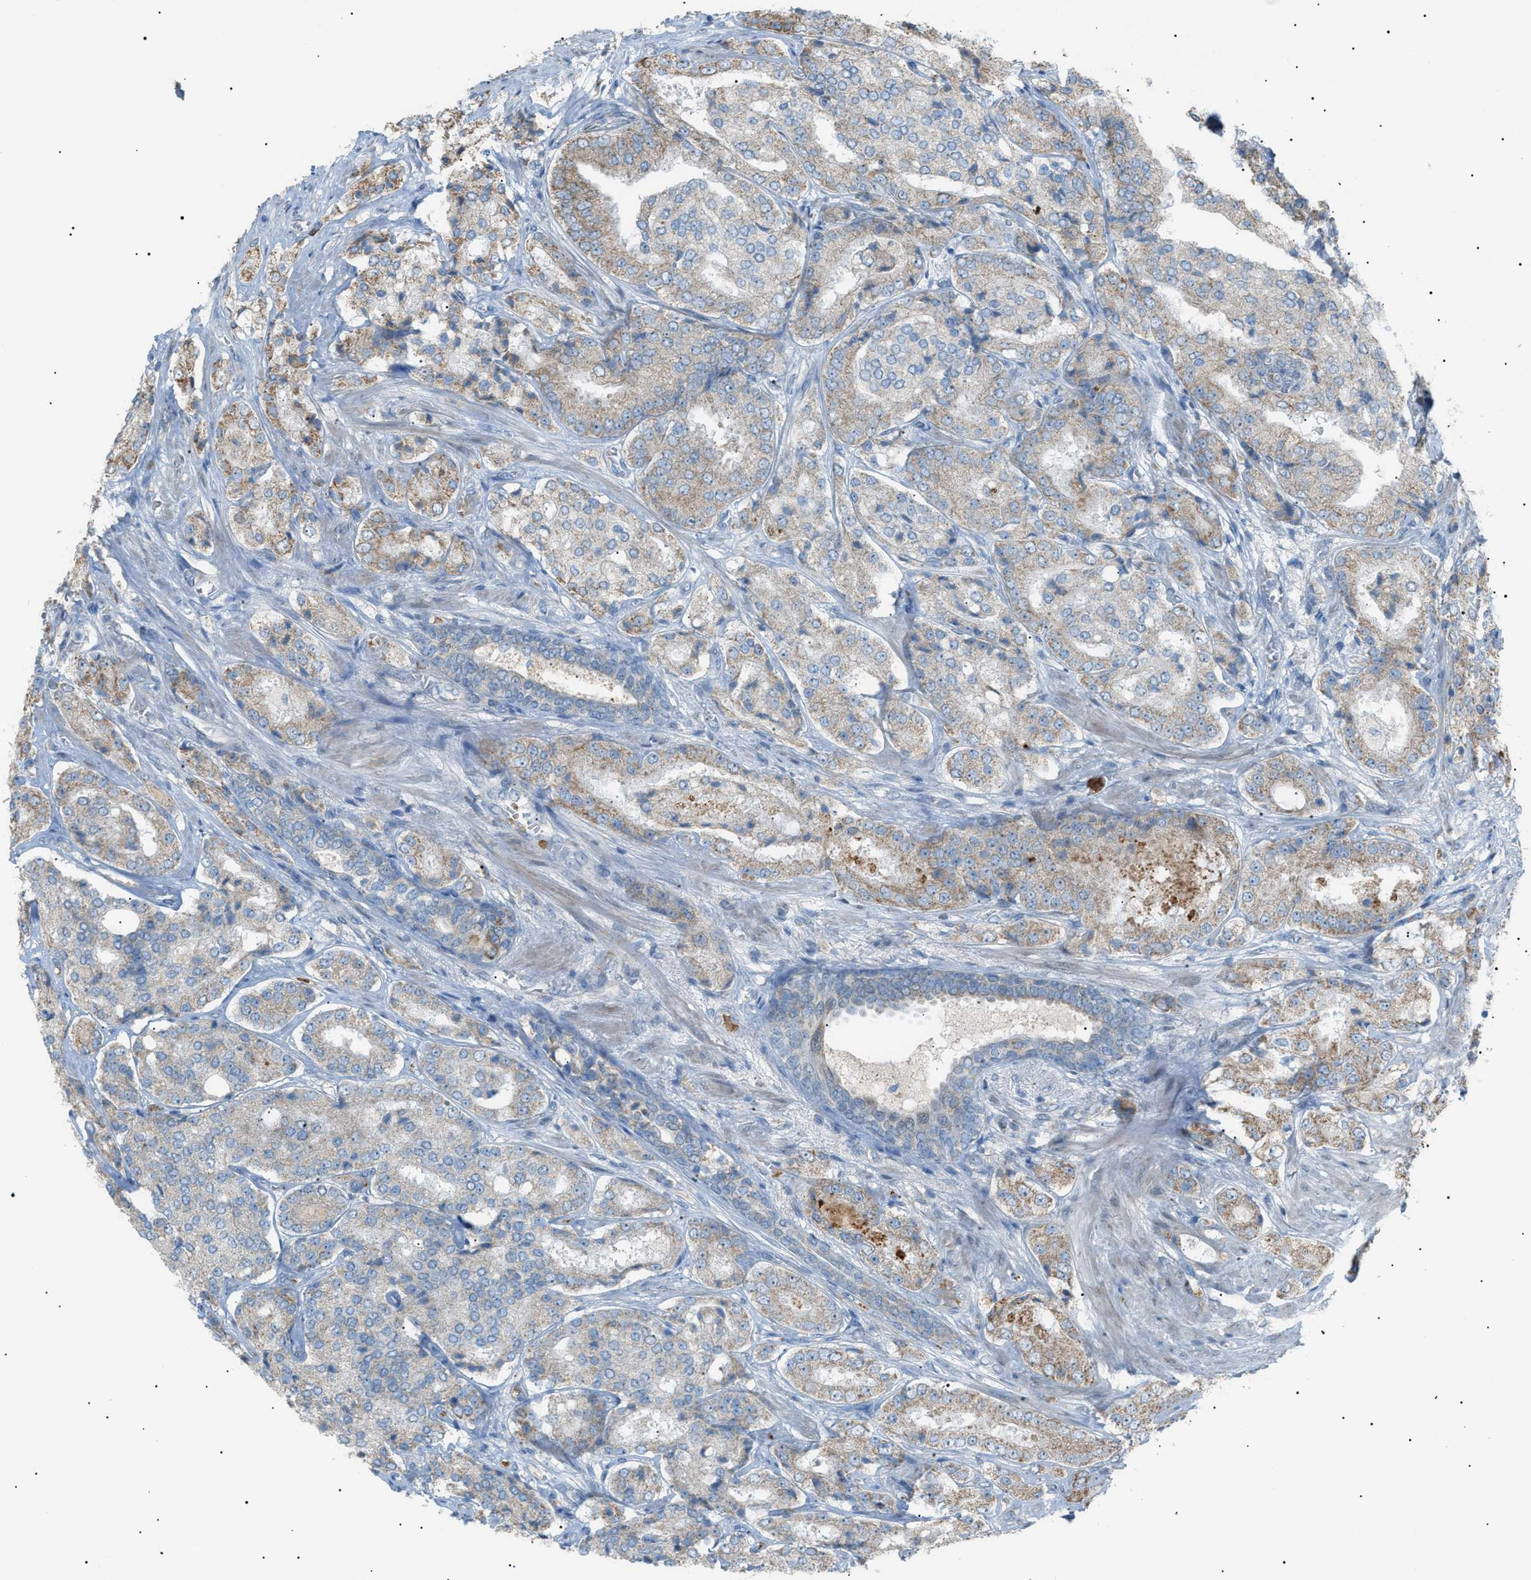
{"staining": {"intensity": "moderate", "quantity": "25%-75%", "location": "cytoplasmic/membranous"}, "tissue": "prostate cancer", "cell_type": "Tumor cells", "image_type": "cancer", "snomed": [{"axis": "morphology", "description": "Adenocarcinoma, High grade"}, {"axis": "topography", "description": "Prostate"}], "caption": "Protein expression by IHC displays moderate cytoplasmic/membranous staining in about 25%-75% of tumor cells in prostate cancer (adenocarcinoma (high-grade)).", "gene": "ZNF516", "patient": {"sex": "male", "age": 65}}